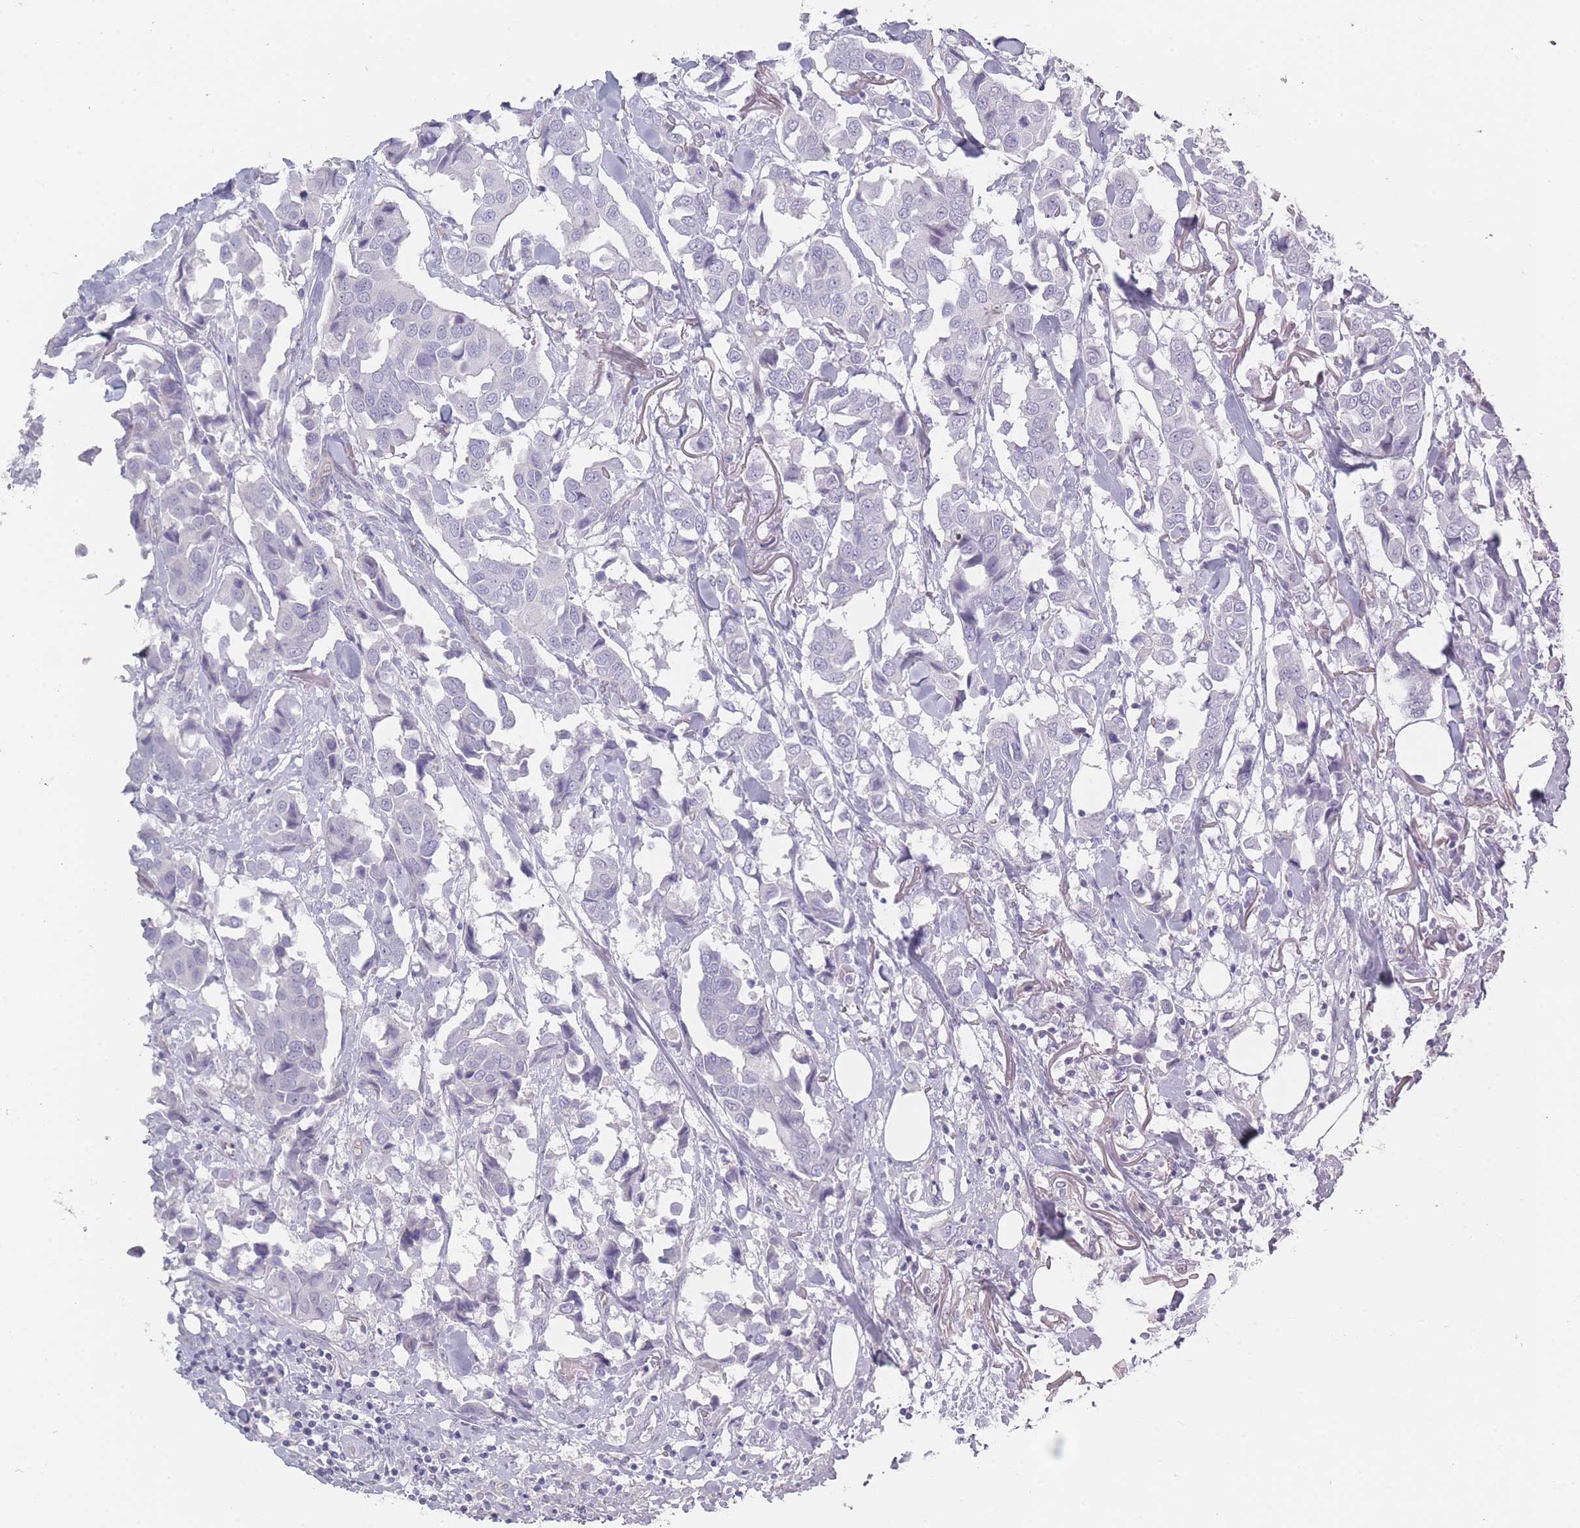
{"staining": {"intensity": "negative", "quantity": "none", "location": "none"}, "tissue": "breast cancer", "cell_type": "Tumor cells", "image_type": "cancer", "snomed": [{"axis": "morphology", "description": "Duct carcinoma"}, {"axis": "topography", "description": "Breast"}], "caption": "Immunohistochemistry of human breast invasive ductal carcinoma exhibits no positivity in tumor cells. Nuclei are stained in blue.", "gene": "ROS1", "patient": {"sex": "female", "age": 80}}